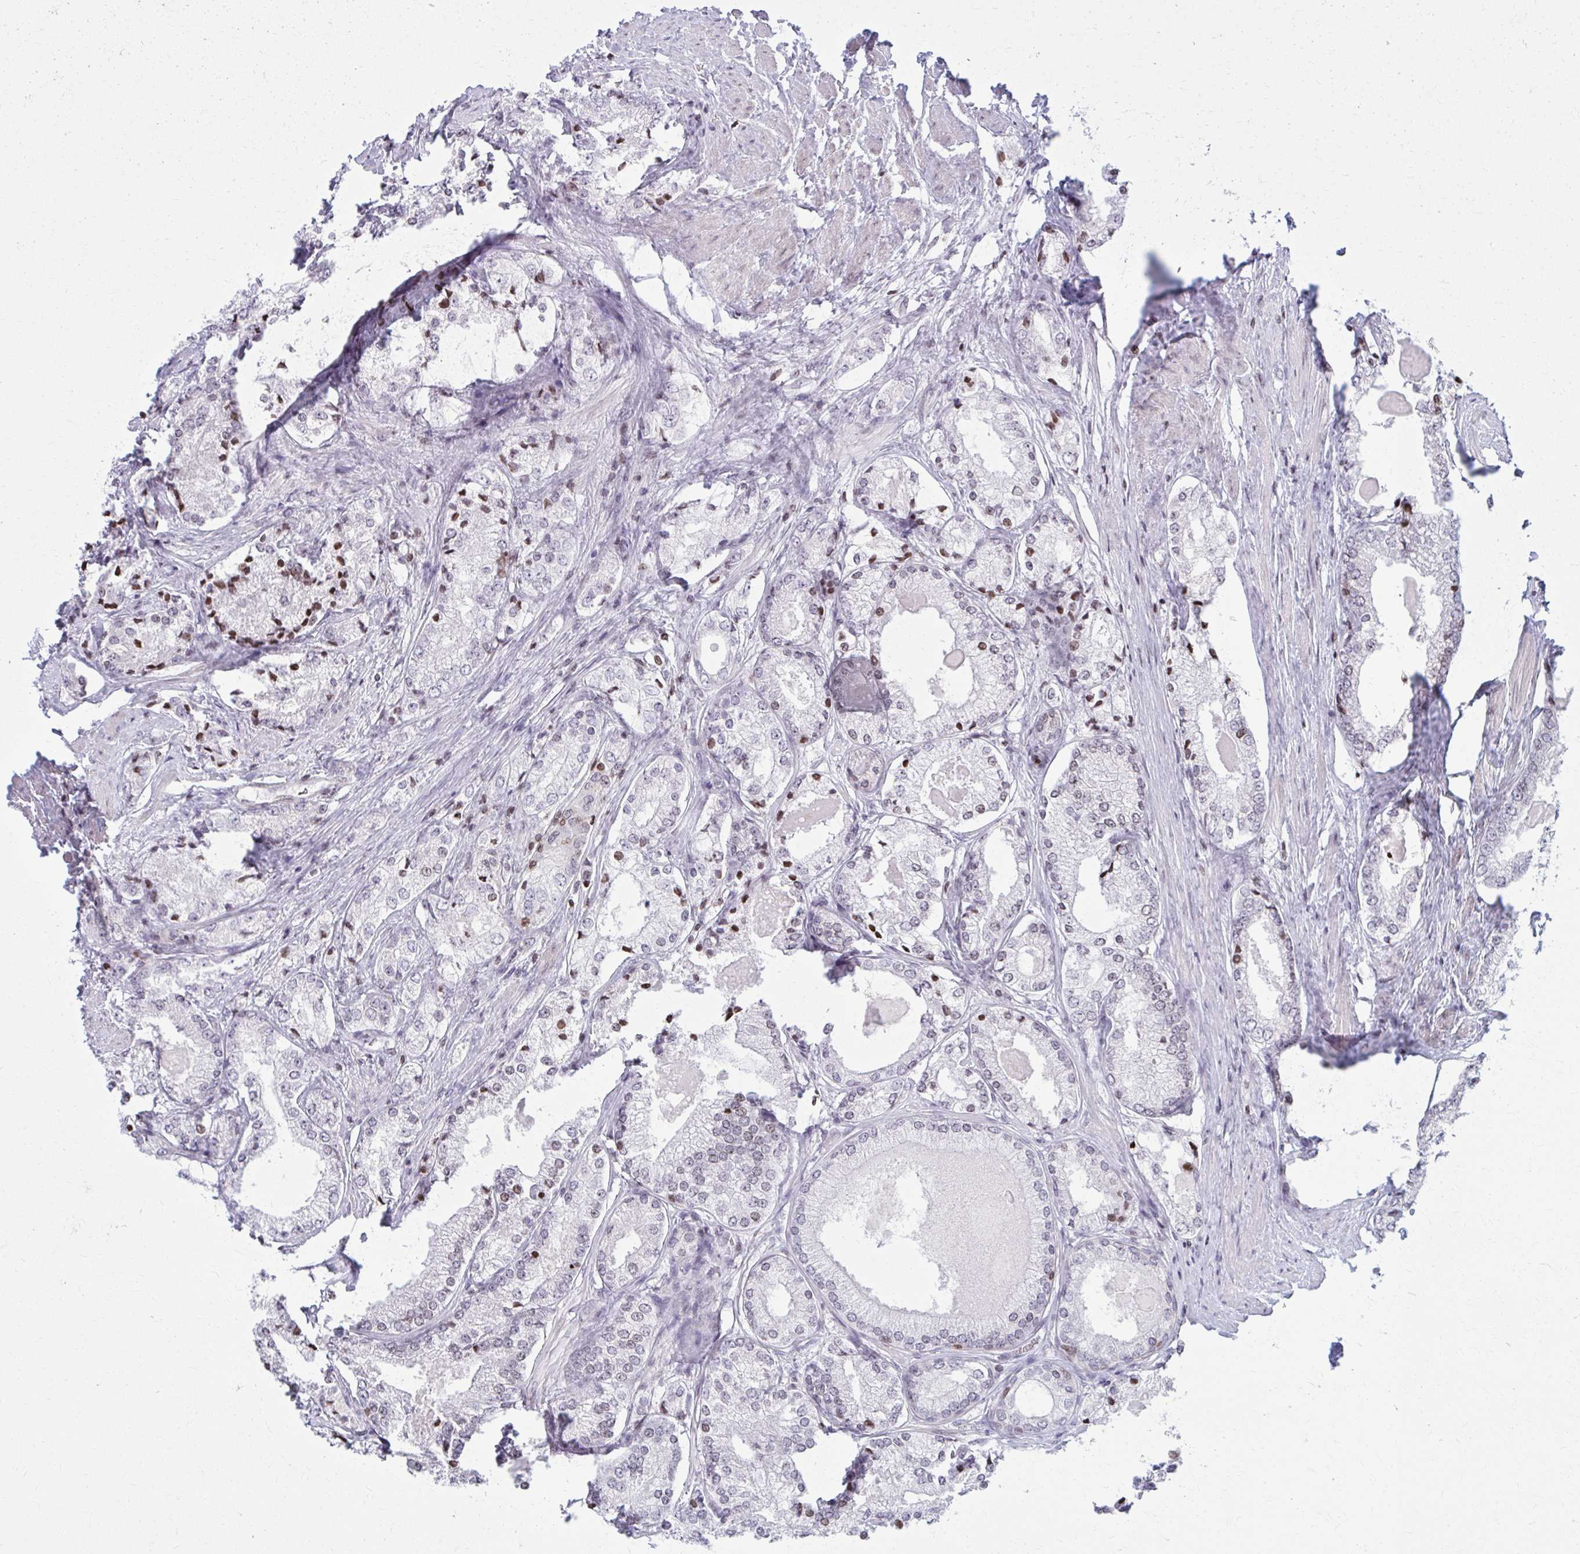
{"staining": {"intensity": "moderate", "quantity": "<25%", "location": "nuclear"}, "tissue": "prostate cancer", "cell_type": "Tumor cells", "image_type": "cancer", "snomed": [{"axis": "morphology", "description": "Adenocarcinoma, NOS"}, {"axis": "morphology", "description": "Adenocarcinoma, Low grade"}, {"axis": "topography", "description": "Prostate"}], "caption": "A high-resolution micrograph shows IHC staining of prostate low-grade adenocarcinoma, which shows moderate nuclear staining in approximately <25% of tumor cells.", "gene": "AP5M1", "patient": {"sex": "male", "age": 68}}